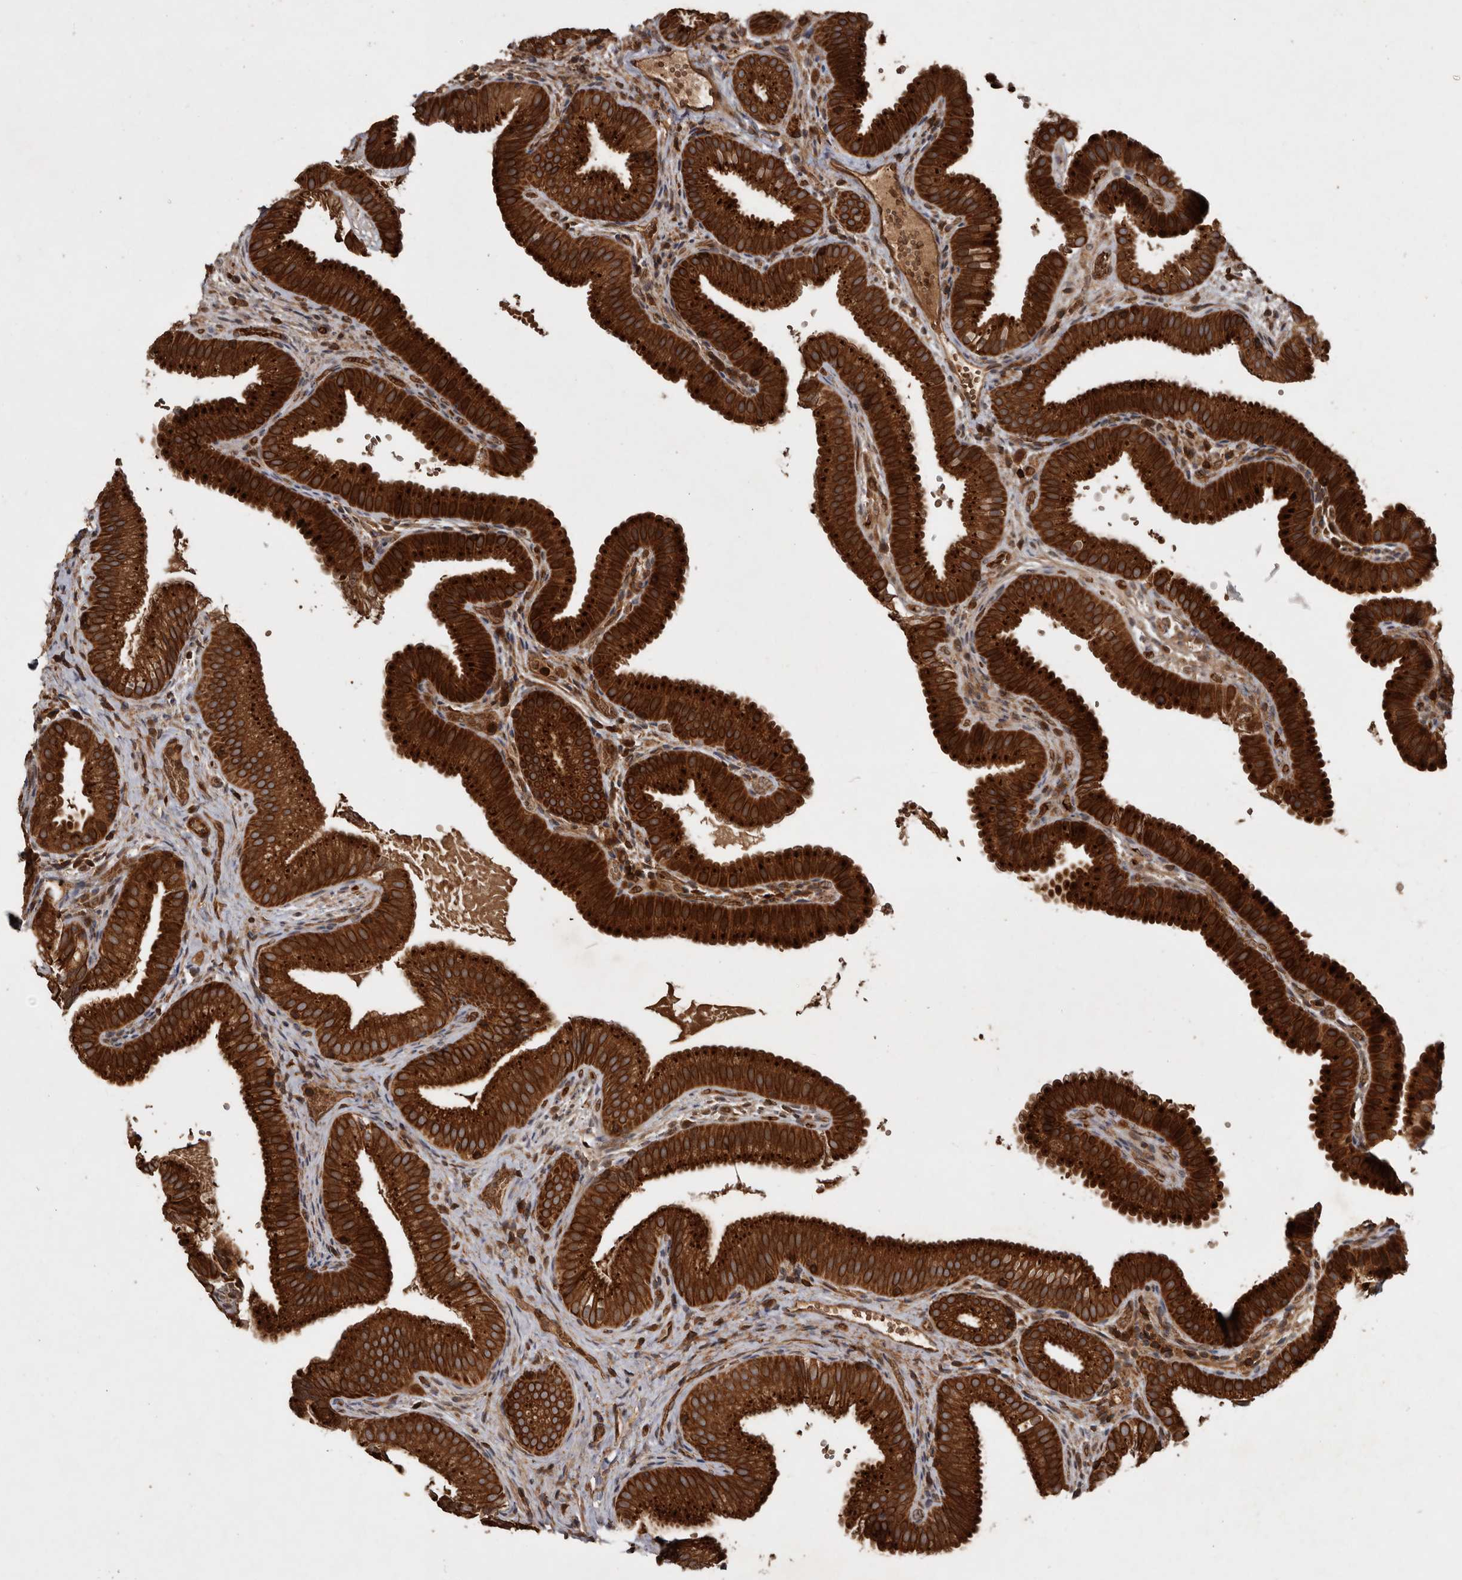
{"staining": {"intensity": "strong", "quantity": ">75%", "location": "cytoplasmic/membranous"}, "tissue": "gallbladder", "cell_type": "Glandular cells", "image_type": "normal", "snomed": [{"axis": "morphology", "description": "Normal tissue, NOS"}, {"axis": "topography", "description": "Gallbladder"}], "caption": "Immunohistochemical staining of benign gallbladder exhibits high levels of strong cytoplasmic/membranous staining in approximately >75% of glandular cells.", "gene": "STK36", "patient": {"sex": "female", "age": 30}}